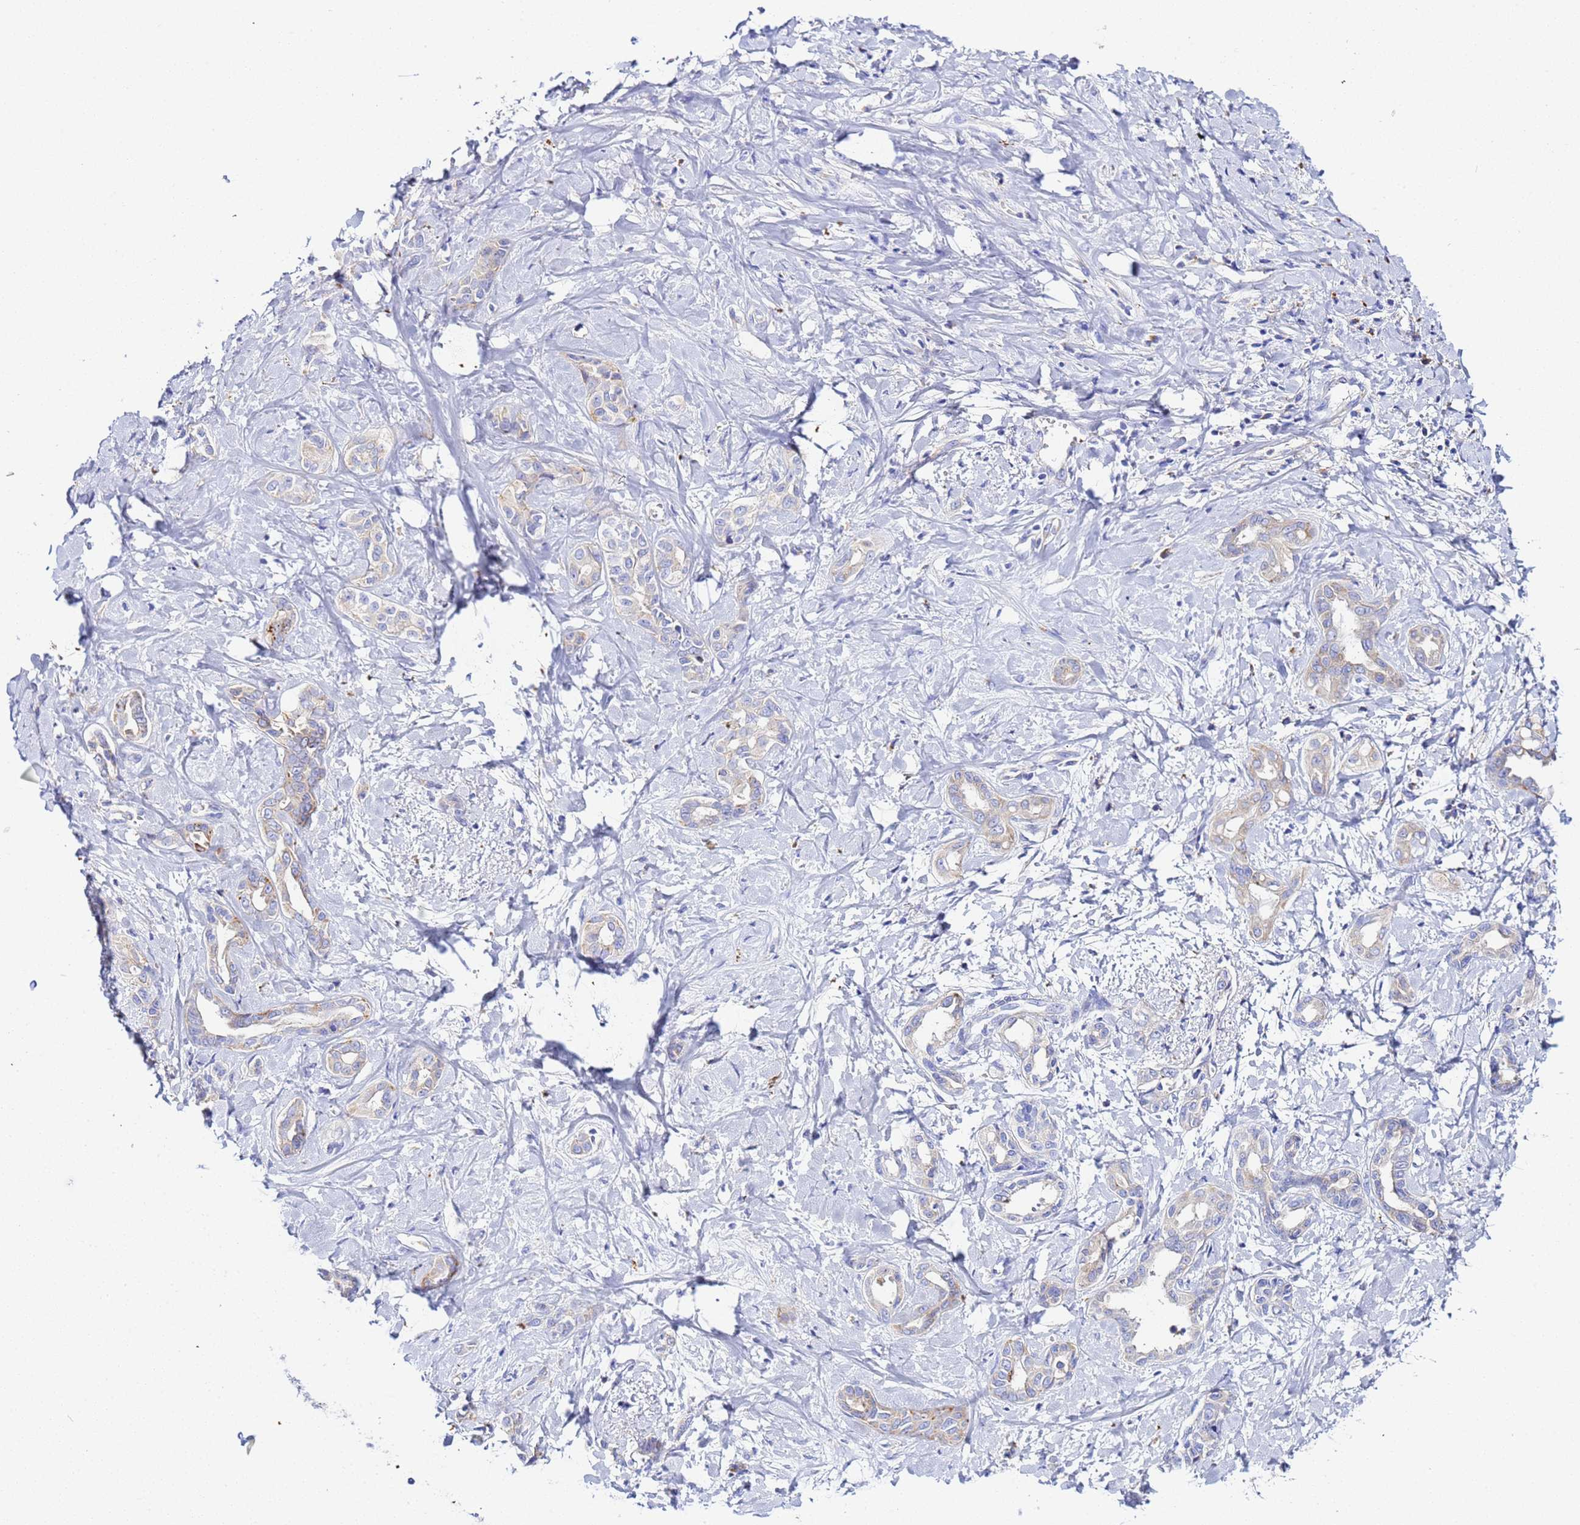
{"staining": {"intensity": "weak", "quantity": "<25%", "location": "cytoplasmic/membranous"}, "tissue": "liver cancer", "cell_type": "Tumor cells", "image_type": "cancer", "snomed": [{"axis": "morphology", "description": "Cholangiocarcinoma"}, {"axis": "topography", "description": "Liver"}], "caption": "The photomicrograph shows no significant expression in tumor cells of liver cholangiocarcinoma.", "gene": "VTI1B", "patient": {"sex": "female", "age": 77}}